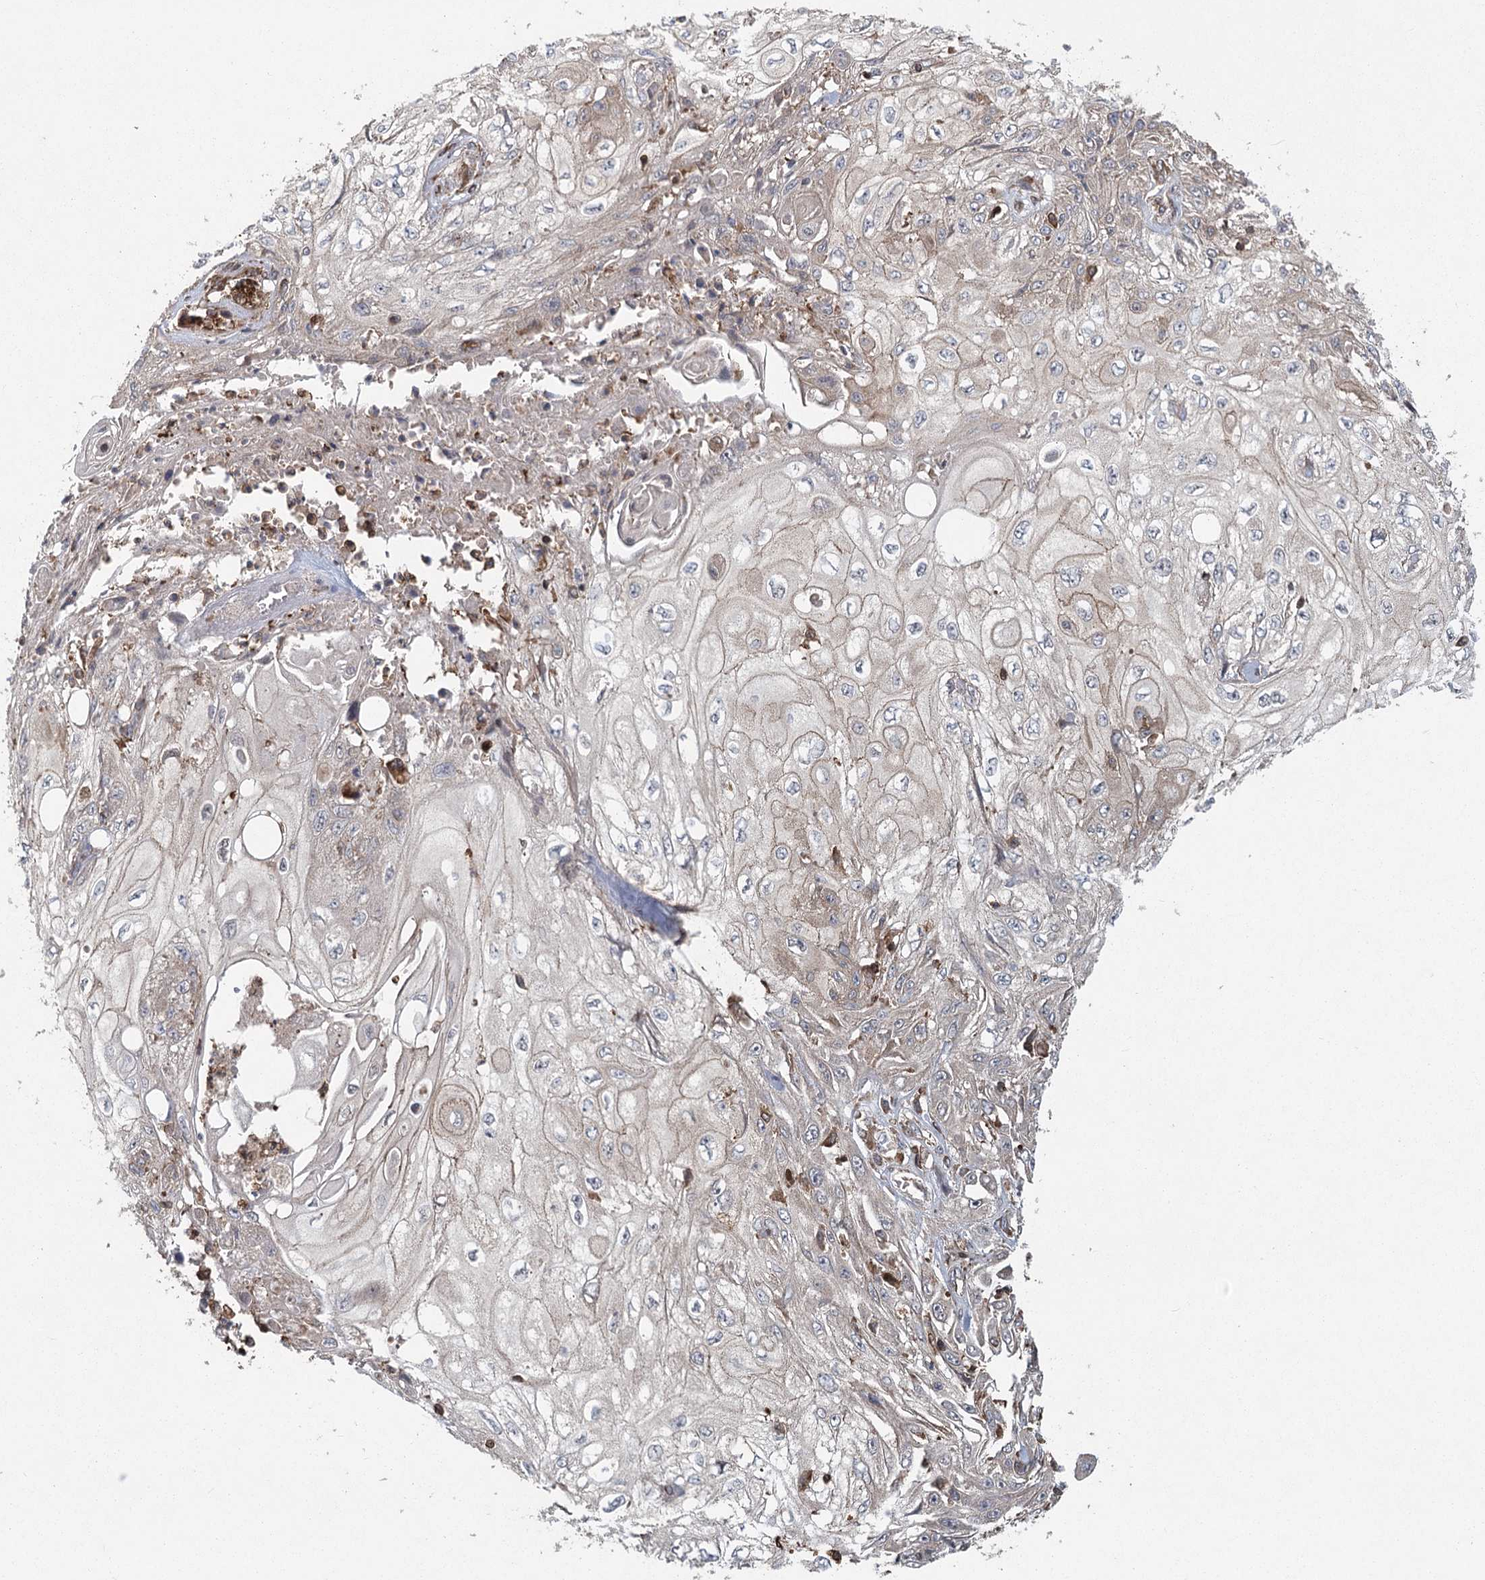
{"staining": {"intensity": "negative", "quantity": "none", "location": "none"}, "tissue": "skin cancer", "cell_type": "Tumor cells", "image_type": "cancer", "snomed": [{"axis": "morphology", "description": "Squamous cell carcinoma, NOS"}, {"axis": "topography", "description": "Skin"}], "caption": "The micrograph displays no significant staining in tumor cells of squamous cell carcinoma (skin).", "gene": "PLEKHA7", "patient": {"sex": "male", "age": 75}}